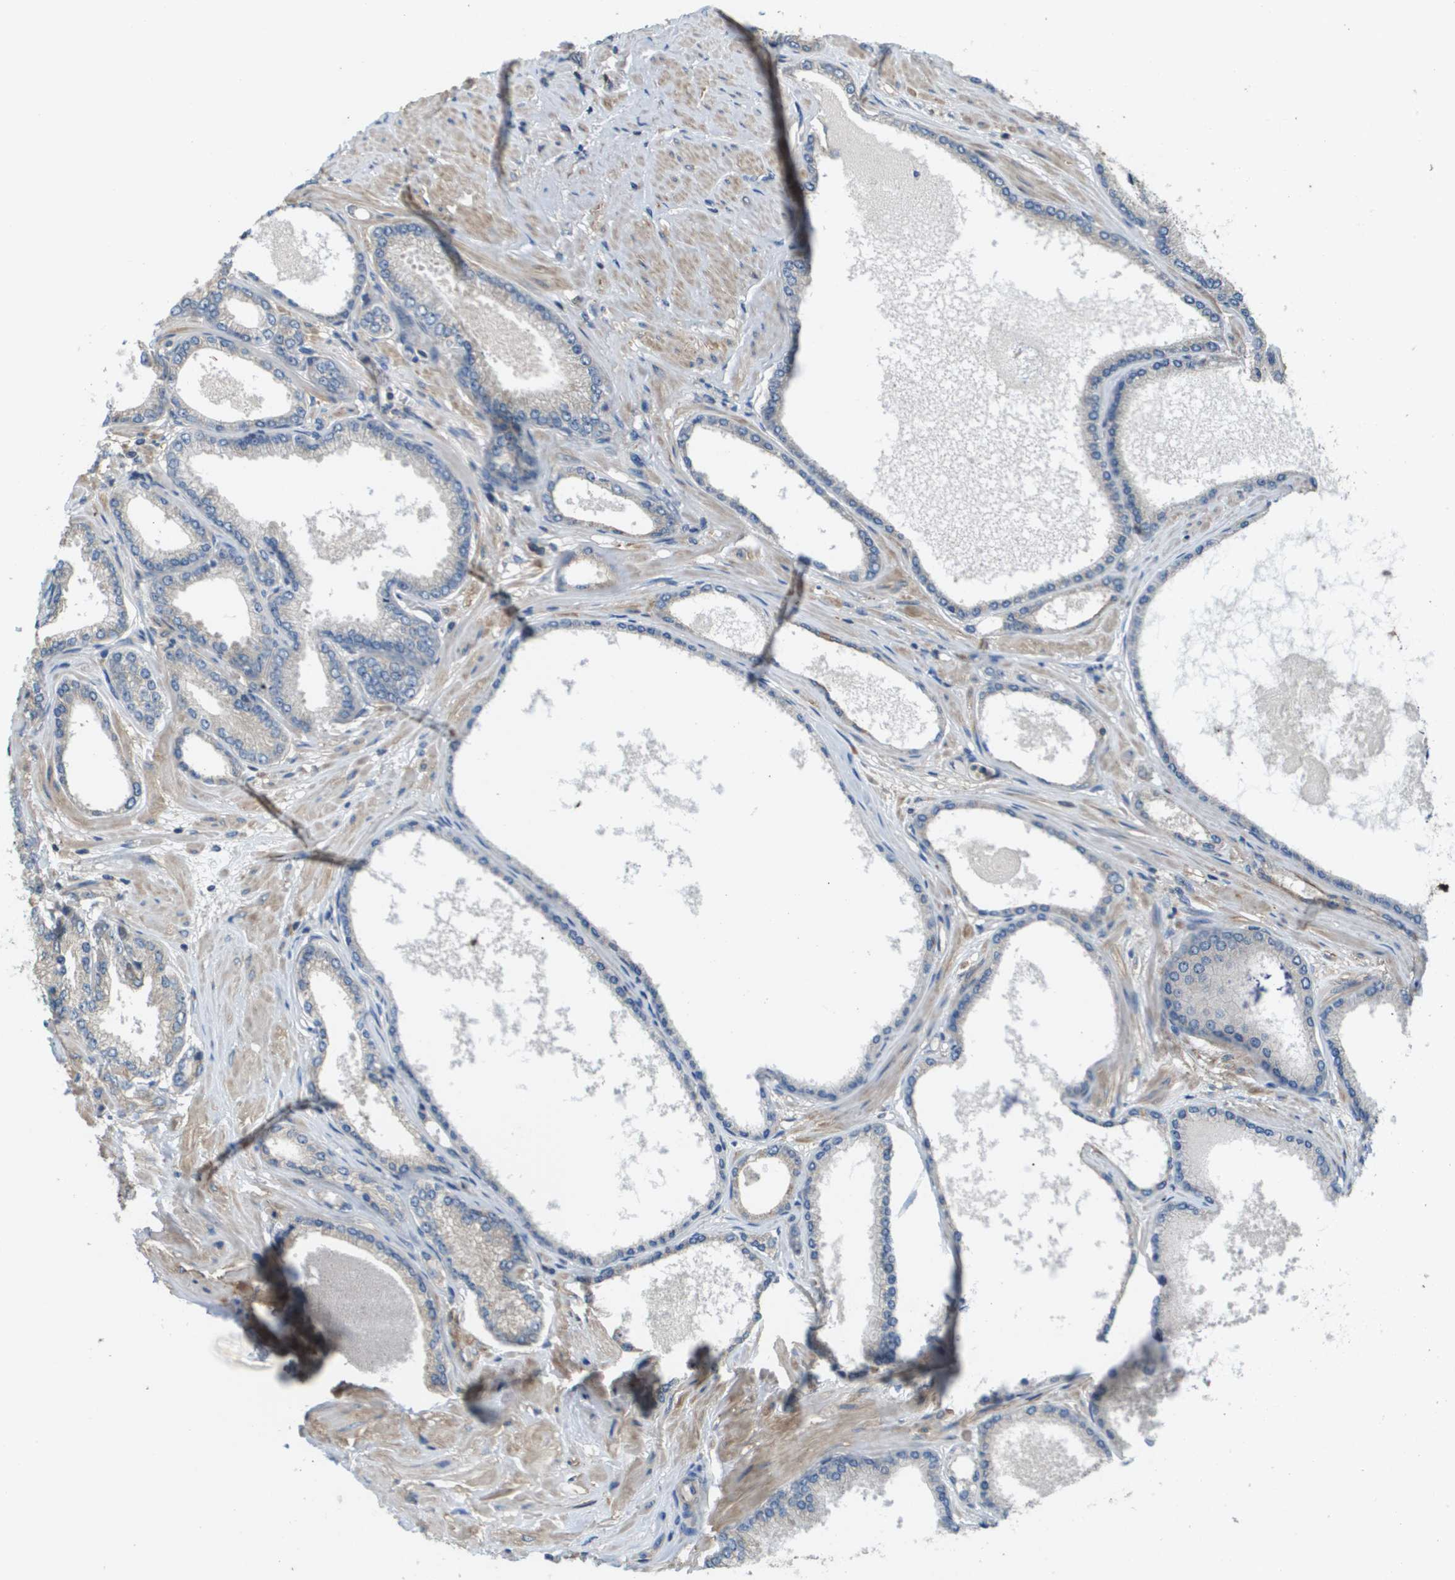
{"staining": {"intensity": "negative", "quantity": "none", "location": "none"}, "tissue": "prostate cancer", "cell_type": "Tumor cells", "image_type": "cancer", "snomed": [{"axis": "morphology", "description": "Adenocarcinoma, High grade"}, {"axis": "topography", "description": "Prostate"}], "caption": "This image is of high-grade adenocarcinoma (prostate) stained with immunohistochemistry to label a protein in brown with the nuclei are counter-stained blue. There is no expression in tumor cells.", "gene": "KRT23", "patient": {"sex": "male", "age": 61}}